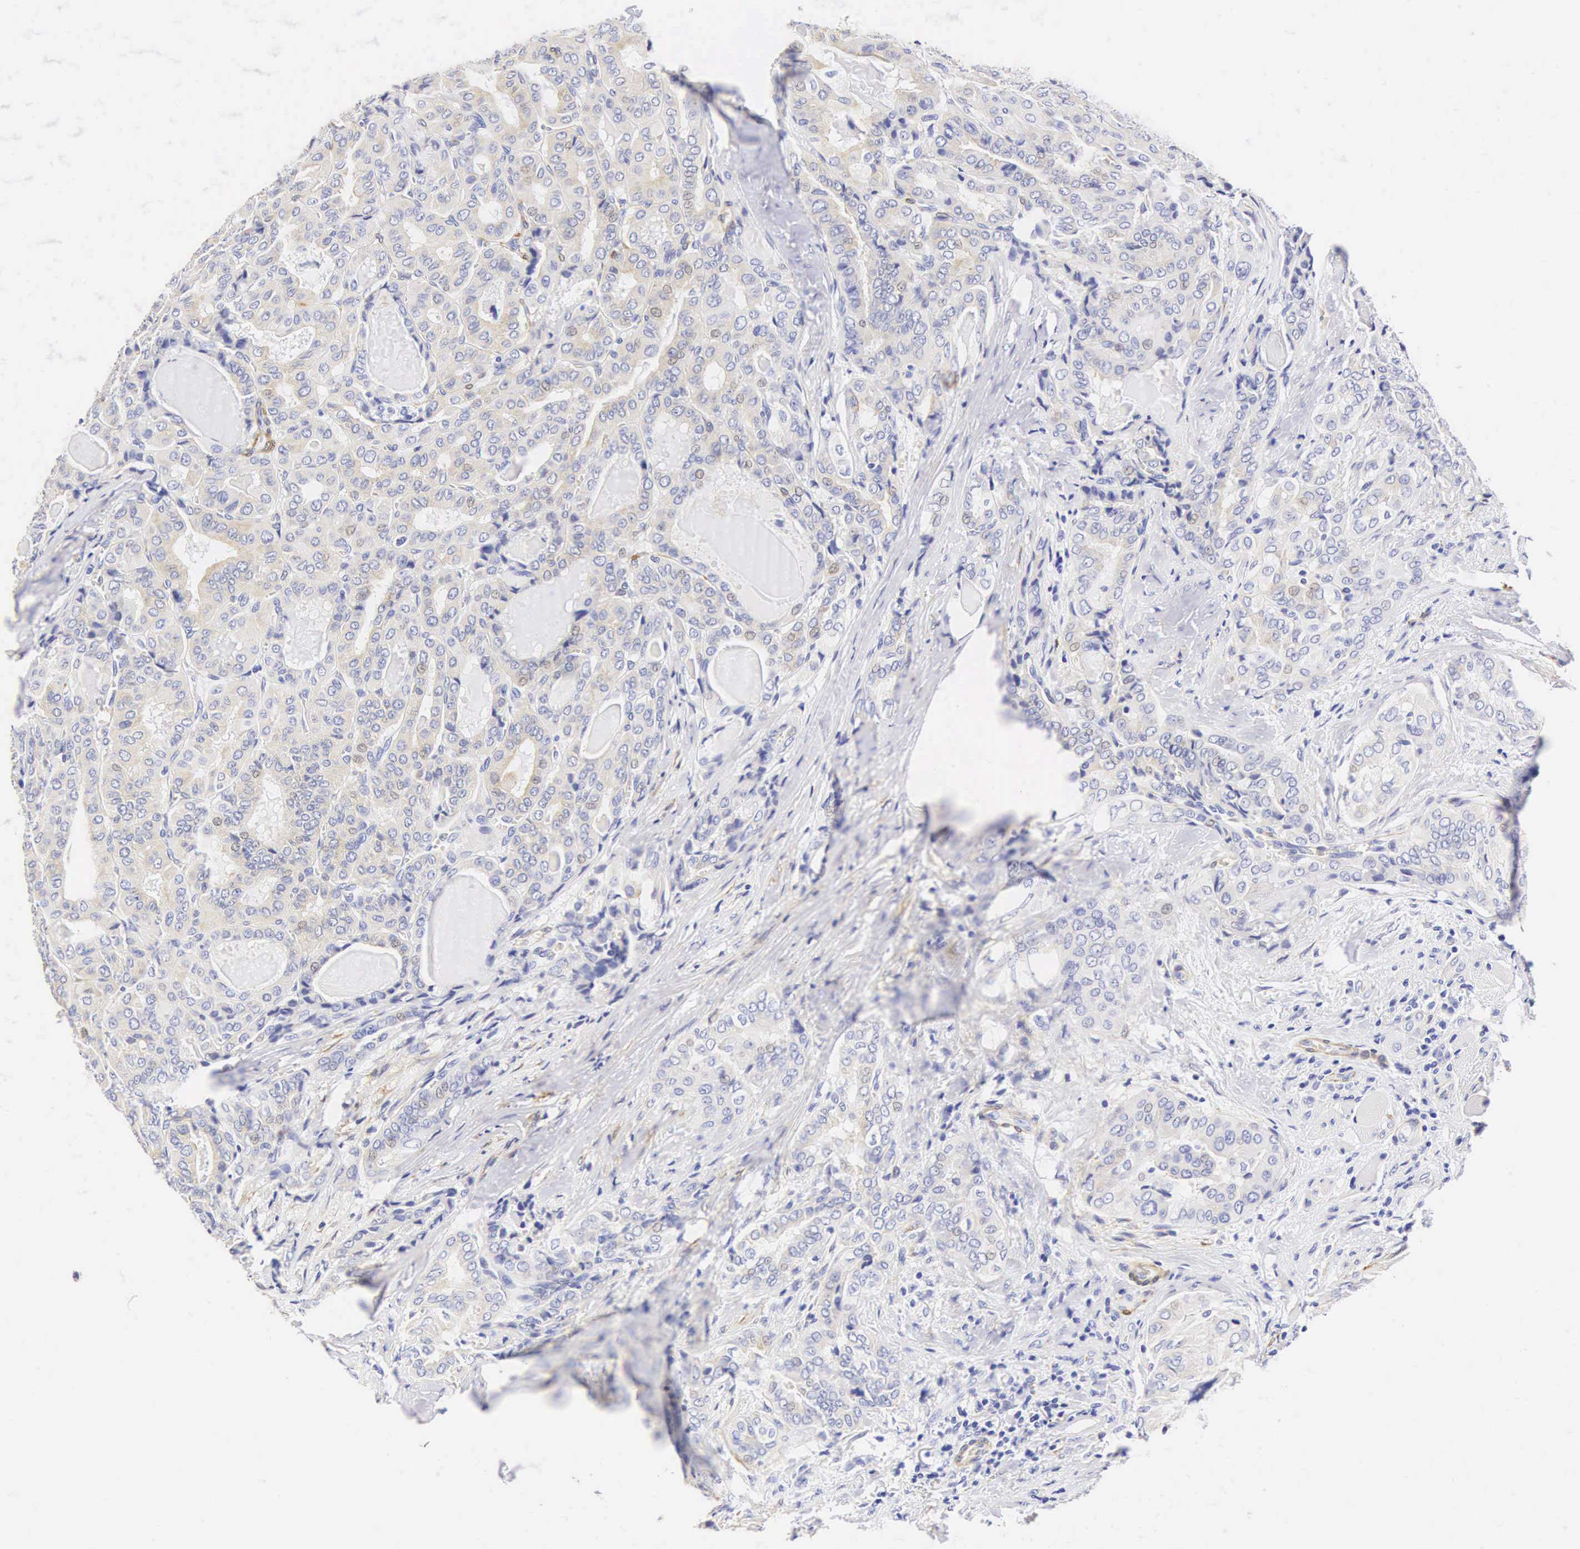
{"staining": {"intensity": "negative", "quantity": "none", "location": "none"}, "tissue": "thyroid cancer", "cell_type": "Tumor cells", "image_type": "cancer", "snomed": [{"axis": "morphology", "description": "Papillary adenocarcinoma, NOS"}, {"axis": "topography", "description": "Thyroid gland"}], "caption": "Protein analysis of thyroid cancer (papillary adenocarcinoma) reveals no significant positivity in tumor cells.", "gene": "CNN1", "patient": {"sex": "female", "age": 71}}